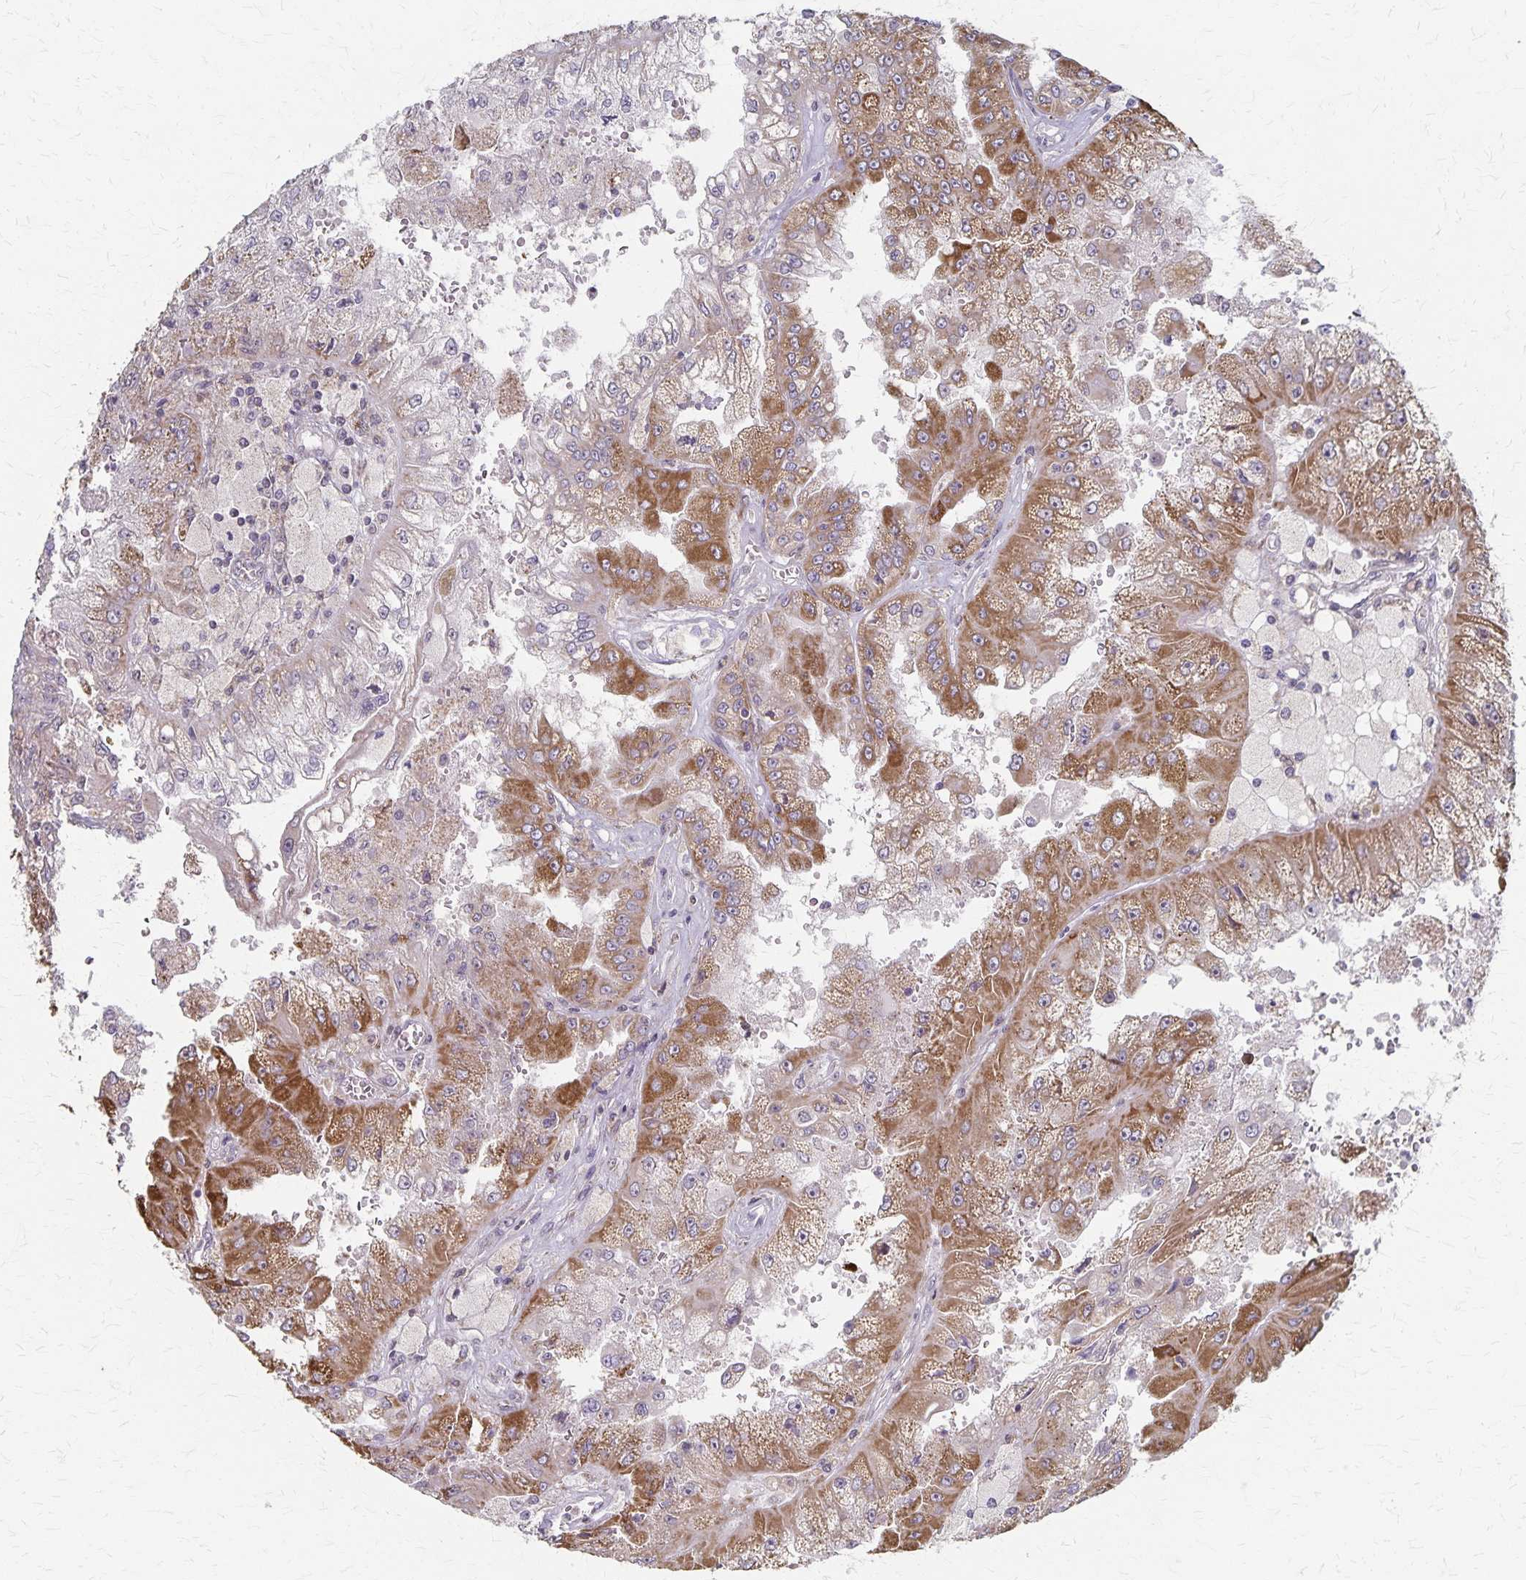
{"staining": {"intensity": "moderate", "quantity": "25%-75%", "location": "cytoplasmic/membranous"}, "tissue": "renal cancer", "cell_type": "Tumor cells", "image_type": "cancer", "snomed": [{"axis": "morphology", "description": "Adenocarcinoma, NOS"}, {"axis": "topography", "description": "Kidney"}], "caption": "There is medium levels of moderate cytoplasmic/membranous expression in tumor cells of renal cancer (adenocarcinoma), as demonstrated by immunohistochemical staining (brown color).", "gene": "DYRK4", "patient": {"sex": "male", "age": 58}}